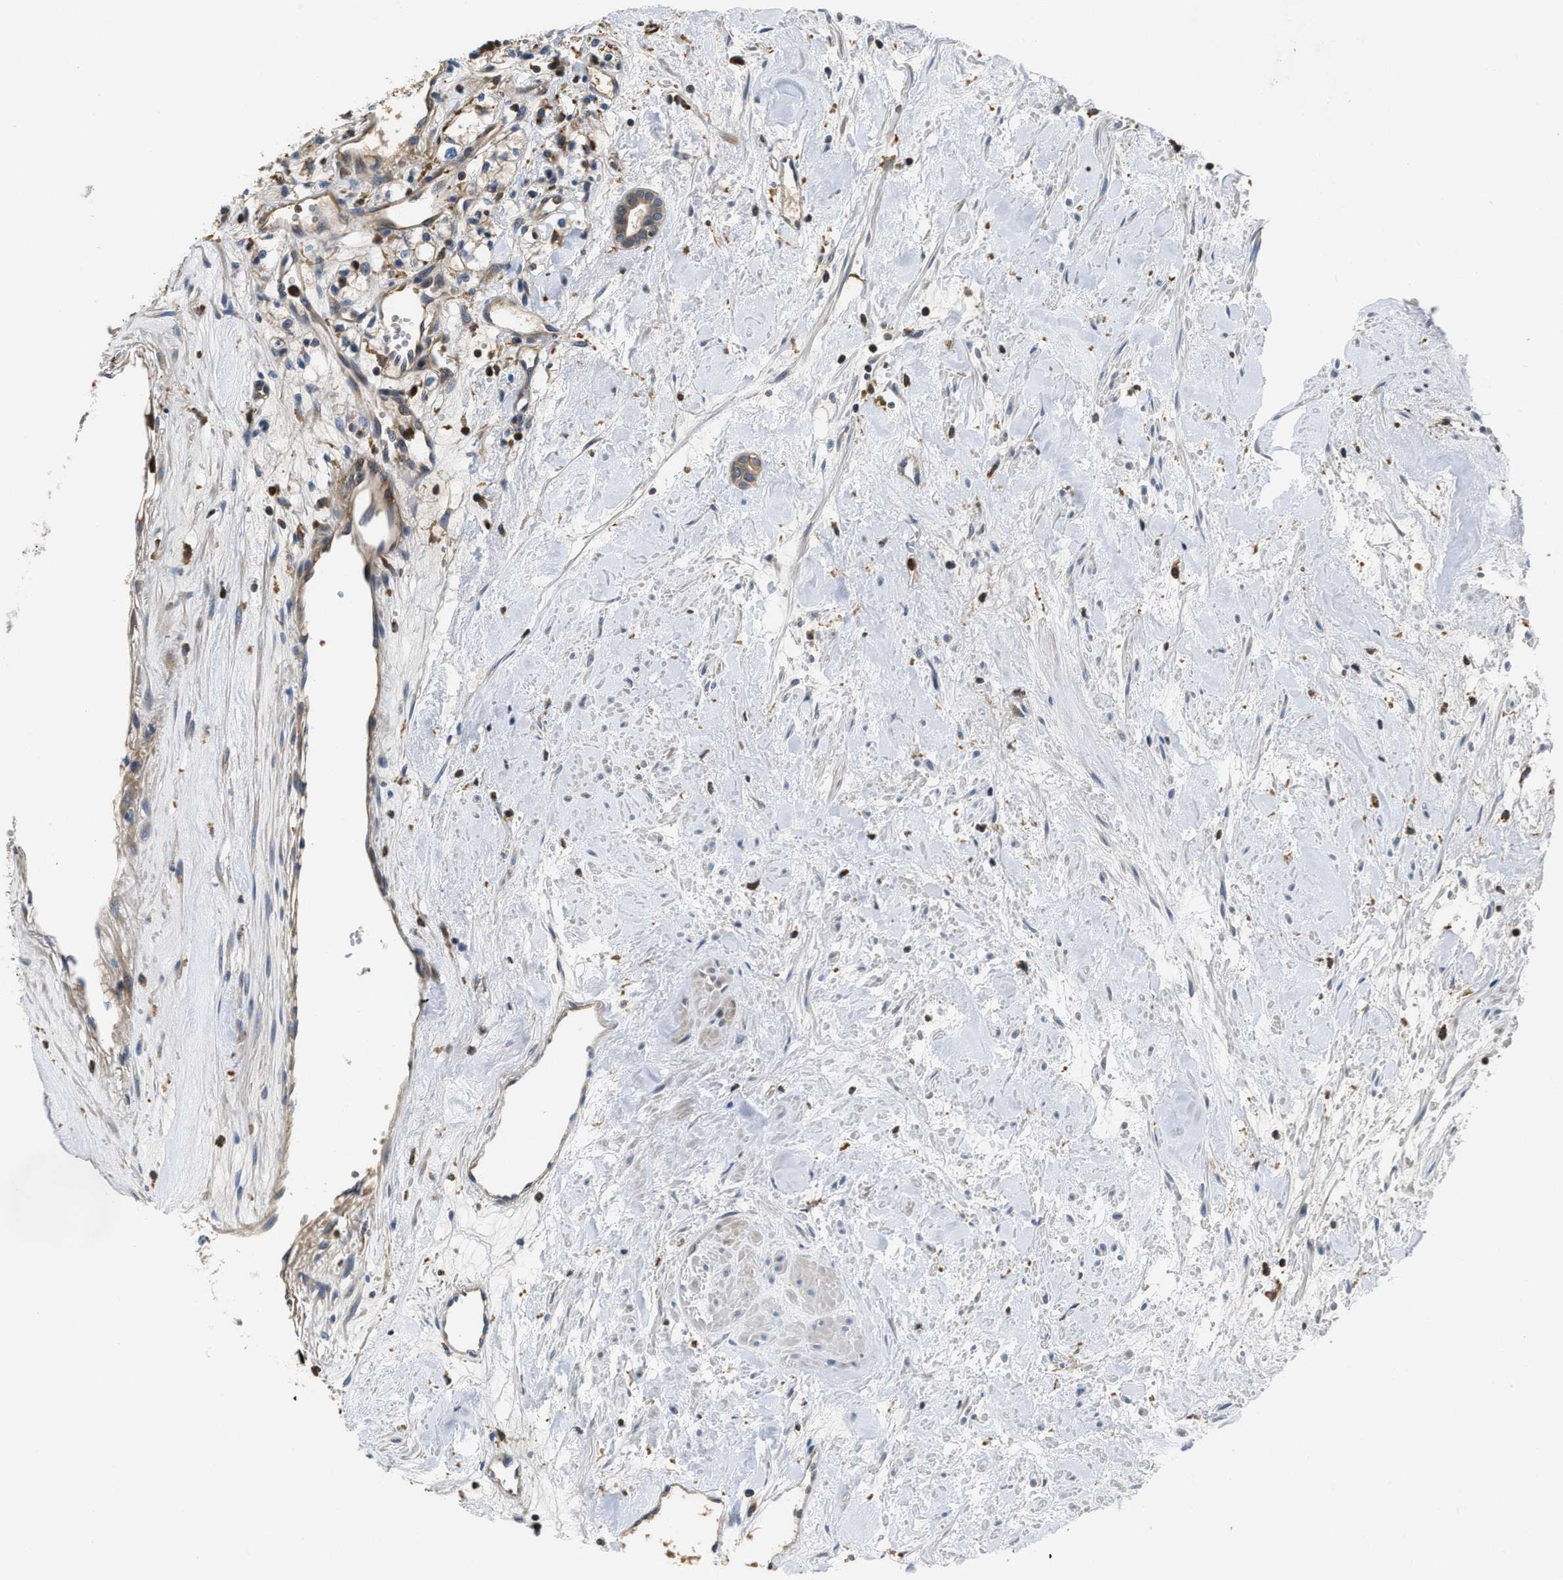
{"staining": {"intensity": "negative", "quantity": "none", "location": "none"}, "tissue": "renal cancer", "cell_type": "Tumor cells", "image_type": "cancer", "snomed": [{"axis": "morphology", "description": "Adenocarcinoma, NOS"}, {"axis": "topography", "description": "Kidney"}], "caption": "Tumor cells are negative for protein expression in human adenocarcinoma (renal).", "gene": "OSTF1", "patient": {"sex": "male", "age": 59}}